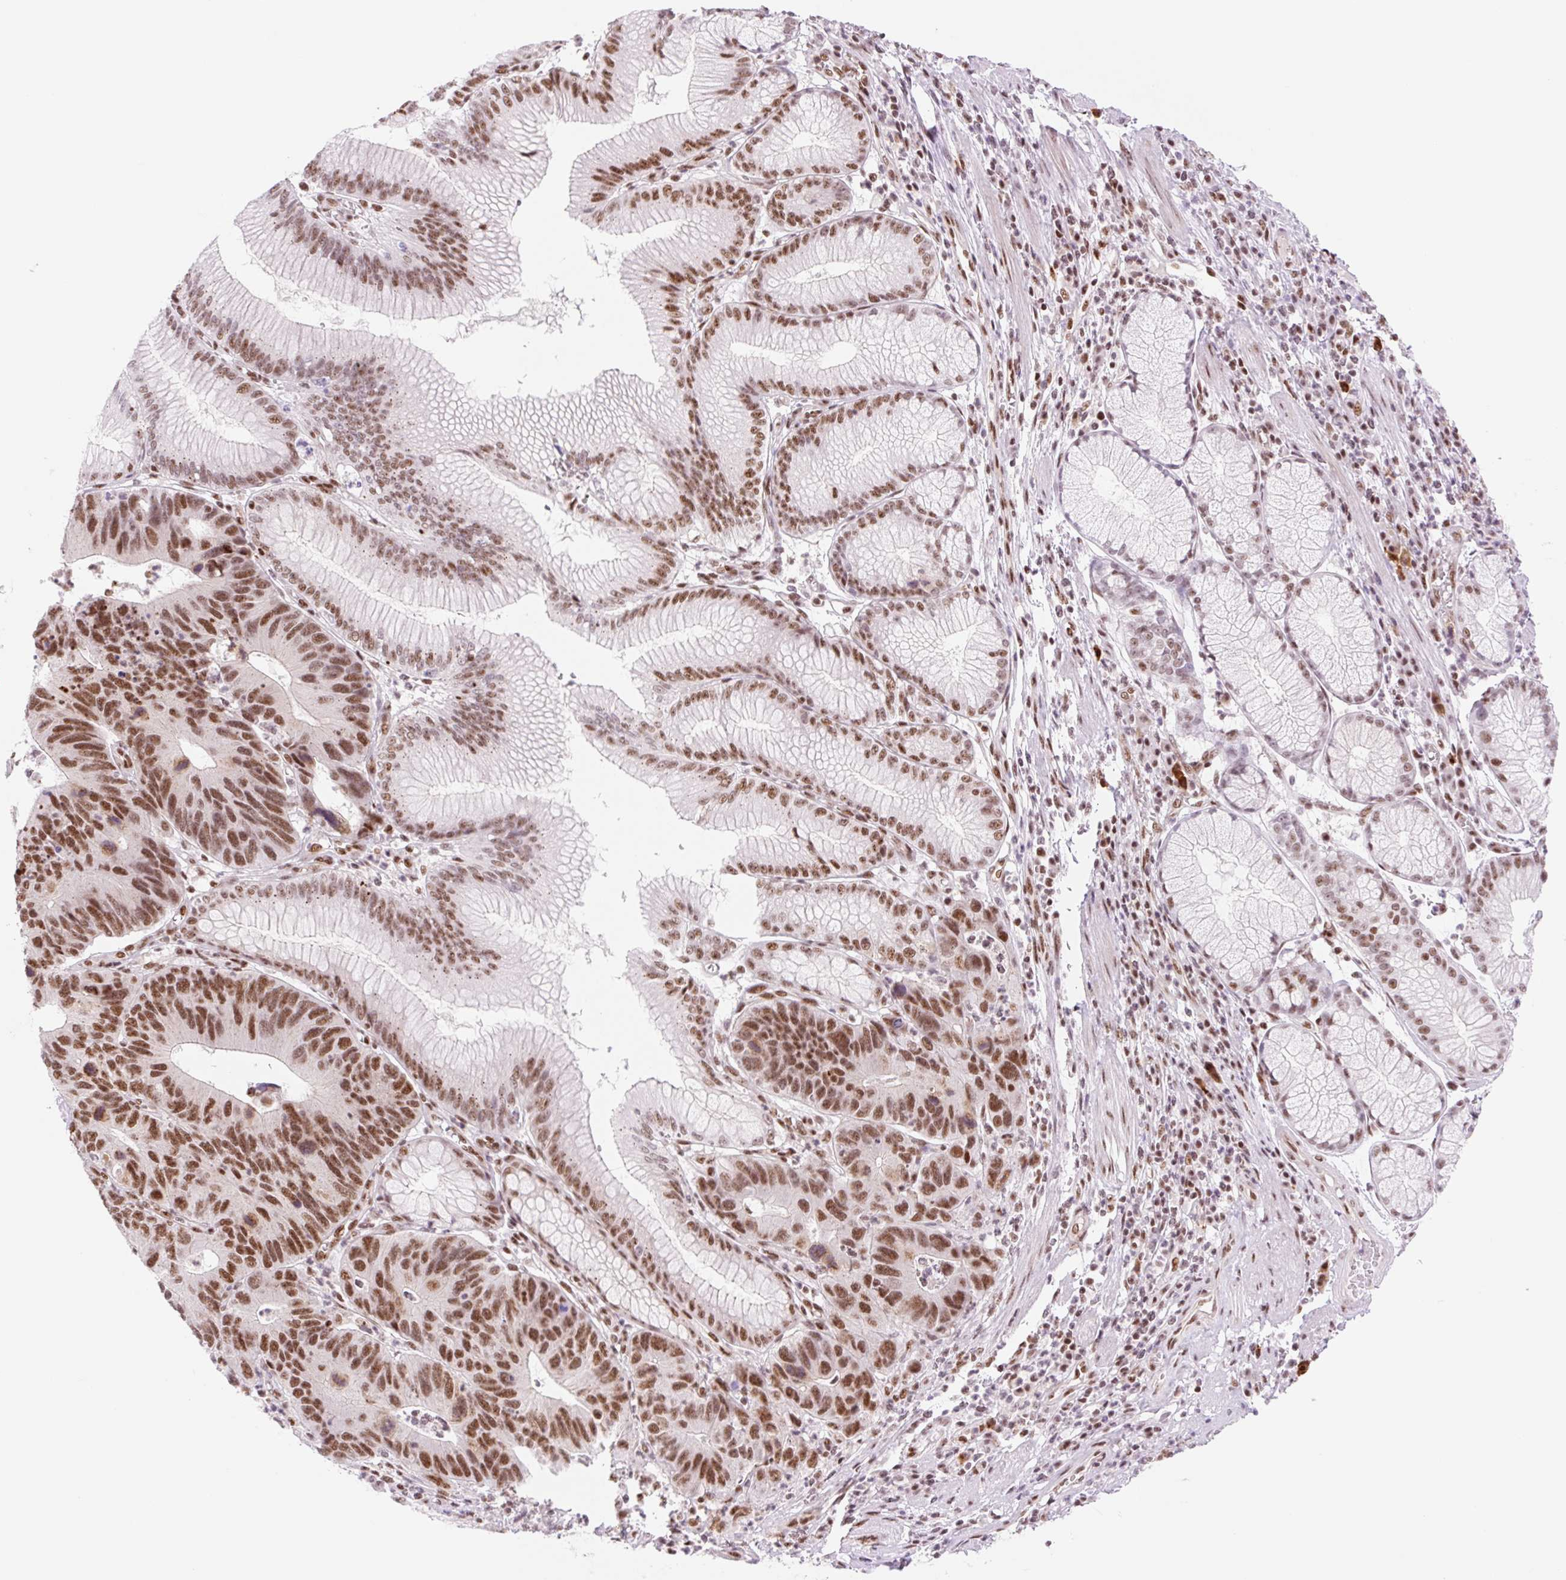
{"staining": {"intensity": "strong", "quantity": ">75%", "location": "nuclear"}, "tissue": "stomach cancer", "cell_type": "Tumor cells", "image_type": "cancer", "snomed": [{"axis": "morphology", "description": "Adenocarcinoma, NOS"}, {"axis": "topography", "description": "Stomach"}], "caption": "This photomicrograph reveals IHC staining of human stomach cancer, with high strong nuclear expression in approximately >75% of tumor cells.", "gene": "PRDM11", "patient": {"sex": "male", "age": 59}}